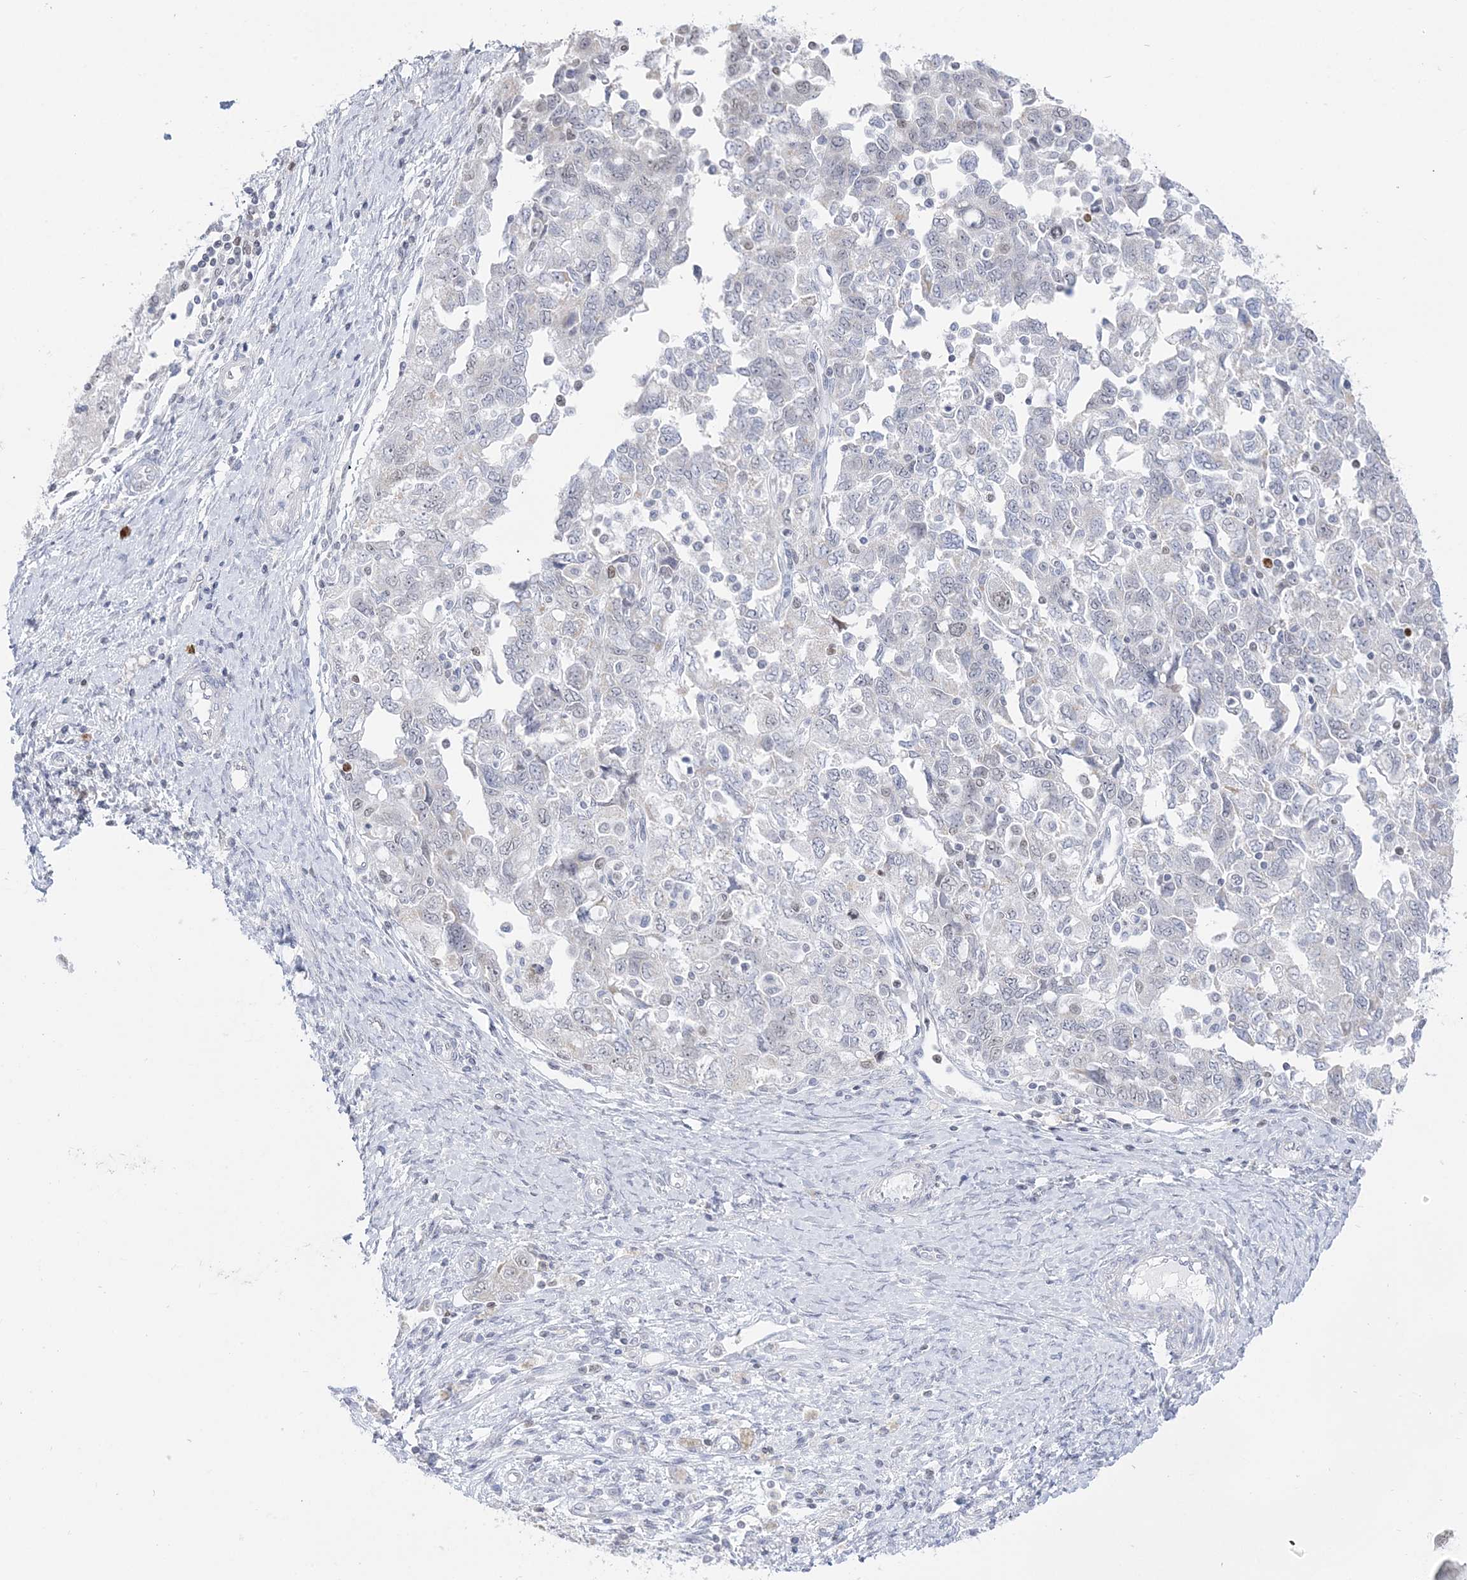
{"staining": {"intensity": "negative", "quantity": "none", "location": "none"}, "tissue": "ovarian cancer", "cell_type": "Tumor cells", "image_type": "cancer", "snomed": [{"axis": "morphology", "description": "Carcinoma, NOS"}, {"axis": "morphology", "description": "Cystadenocarcinoma, serous, NOS"}, {"axis": "topography", "description": "Ovary"}], "caption": "A high-resolution histopathology image shows immunohistochemistry staining of serous cystadenocarcinoma (ovarian), which exhibits no significant positivity in tumor cells.", "gene": "DDX21", "patient": {"sex": "female", "age": 69}}